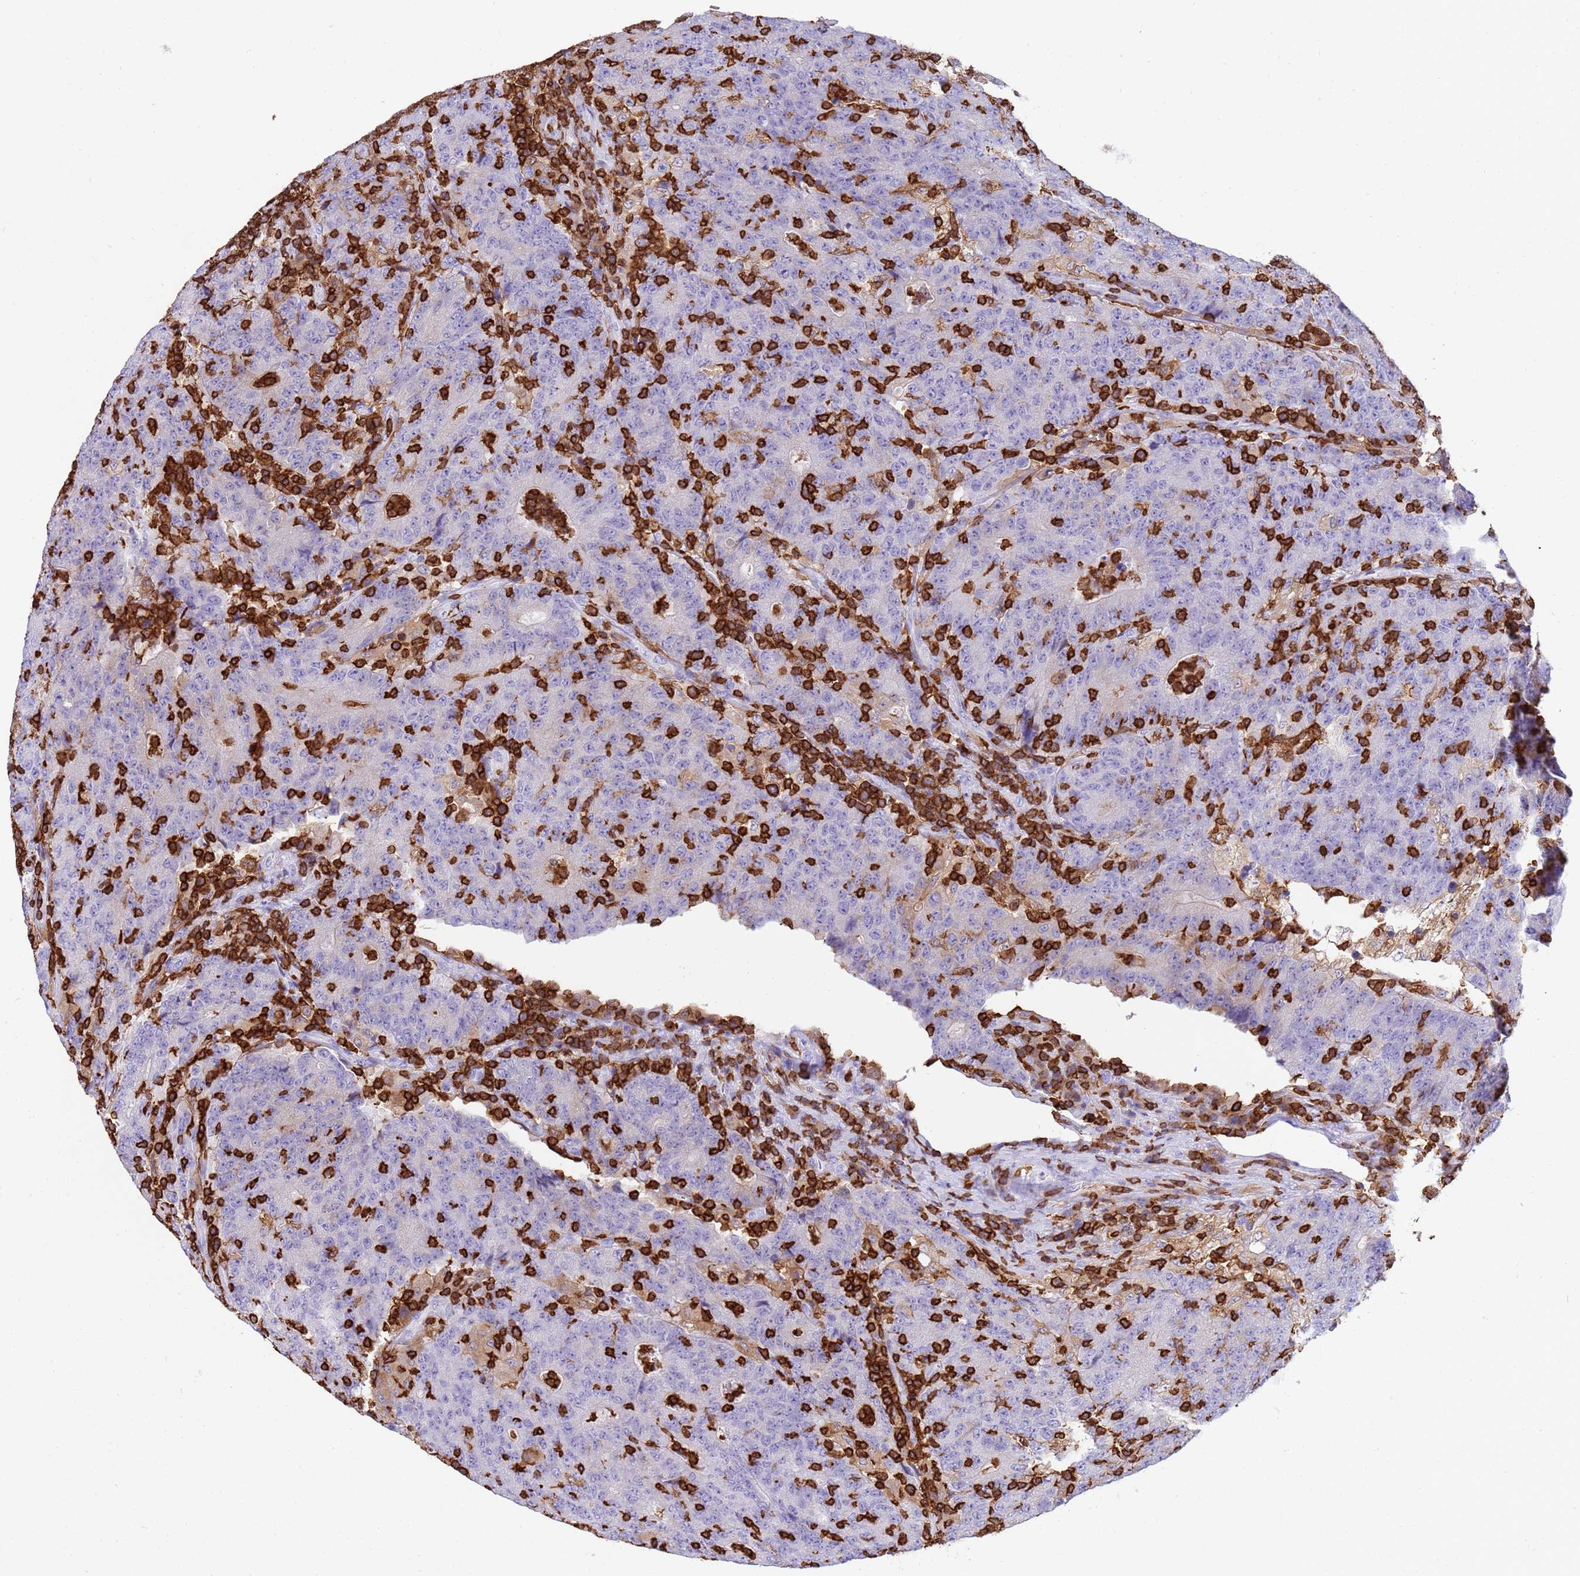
{"staining": {"intensity": "negative", "quantity": "none", "location": "none"}, "tissue": "colorectal cancer", "cell_type": "Tumor cells", "image_type": "cancer", "snomed": [{"axis": "morphology", "description": "Adenocarcinoma, NOS"}, {"axis": "topography", "description": "Colon"}], "caption": "Protein analysis of colorectal cancer (adenocarcinoma) demonstrates no significant expression in tumor cells.", "gene": "IRF5", "patient": {"sex": "female", "age": 75}}